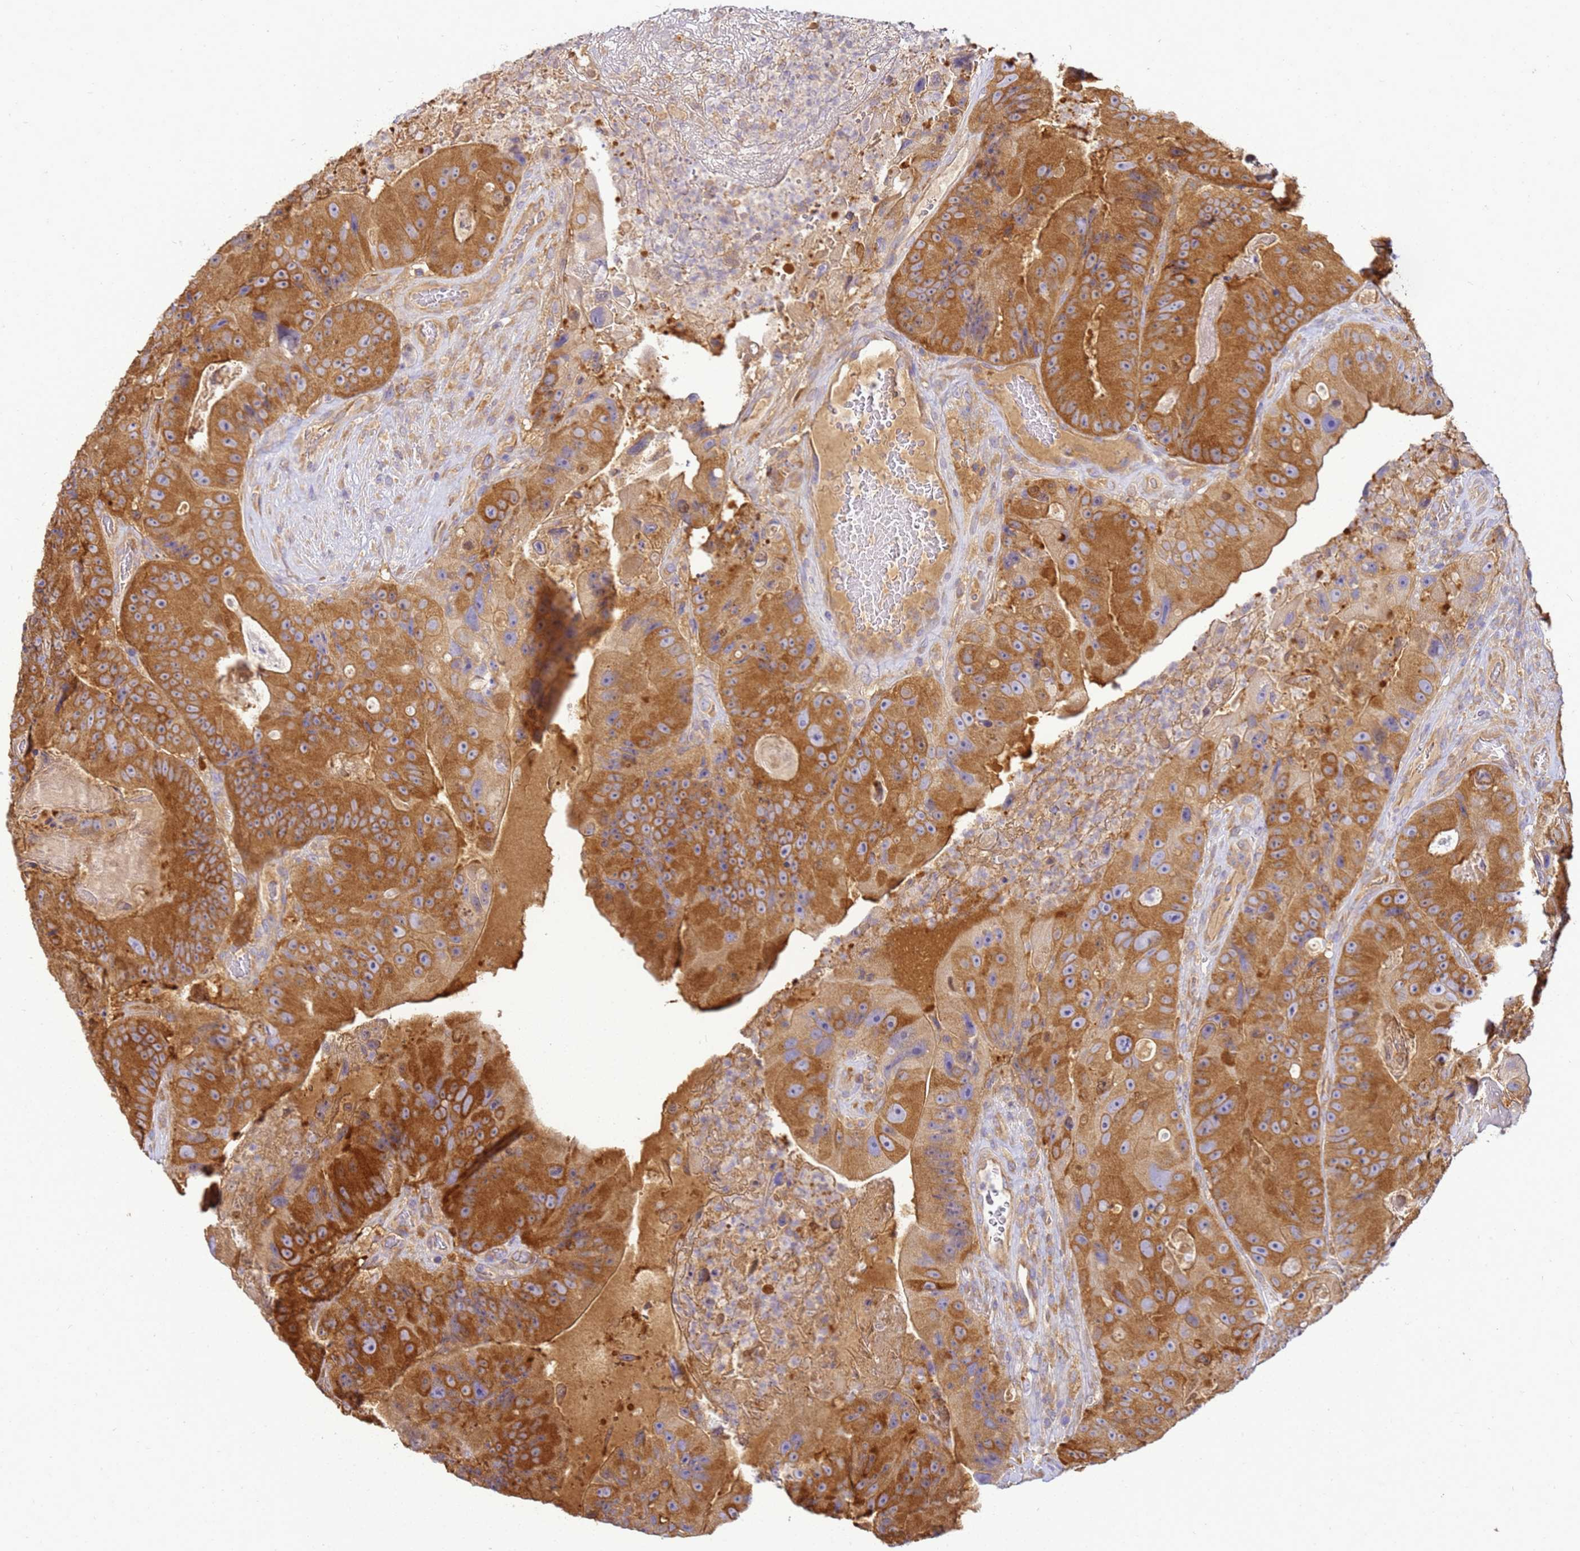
{"staining": {"intensity": "strong", "quantity": ">75%", "location": "cytoplasmic/membranous"}, "tissue": "colorectal cancer", "cell_type": "Tumor cells", "image_type": "cancer", "snomed": [{"axis": "morphology", "description": "Adenocarcinoma, NOS"}, {"axis": "topography", "description": "Colon"}], "caption": "The image reveals a brown stain indicating the presence of a protein in the cytoplasmic/membranous of tumor cells in adenocarcinoma (colorectal). (Brightfield microscopy of DAB IHC at high magnification).", "gene": "NARS1", "patient": {"sex": "female", "age": 86}}